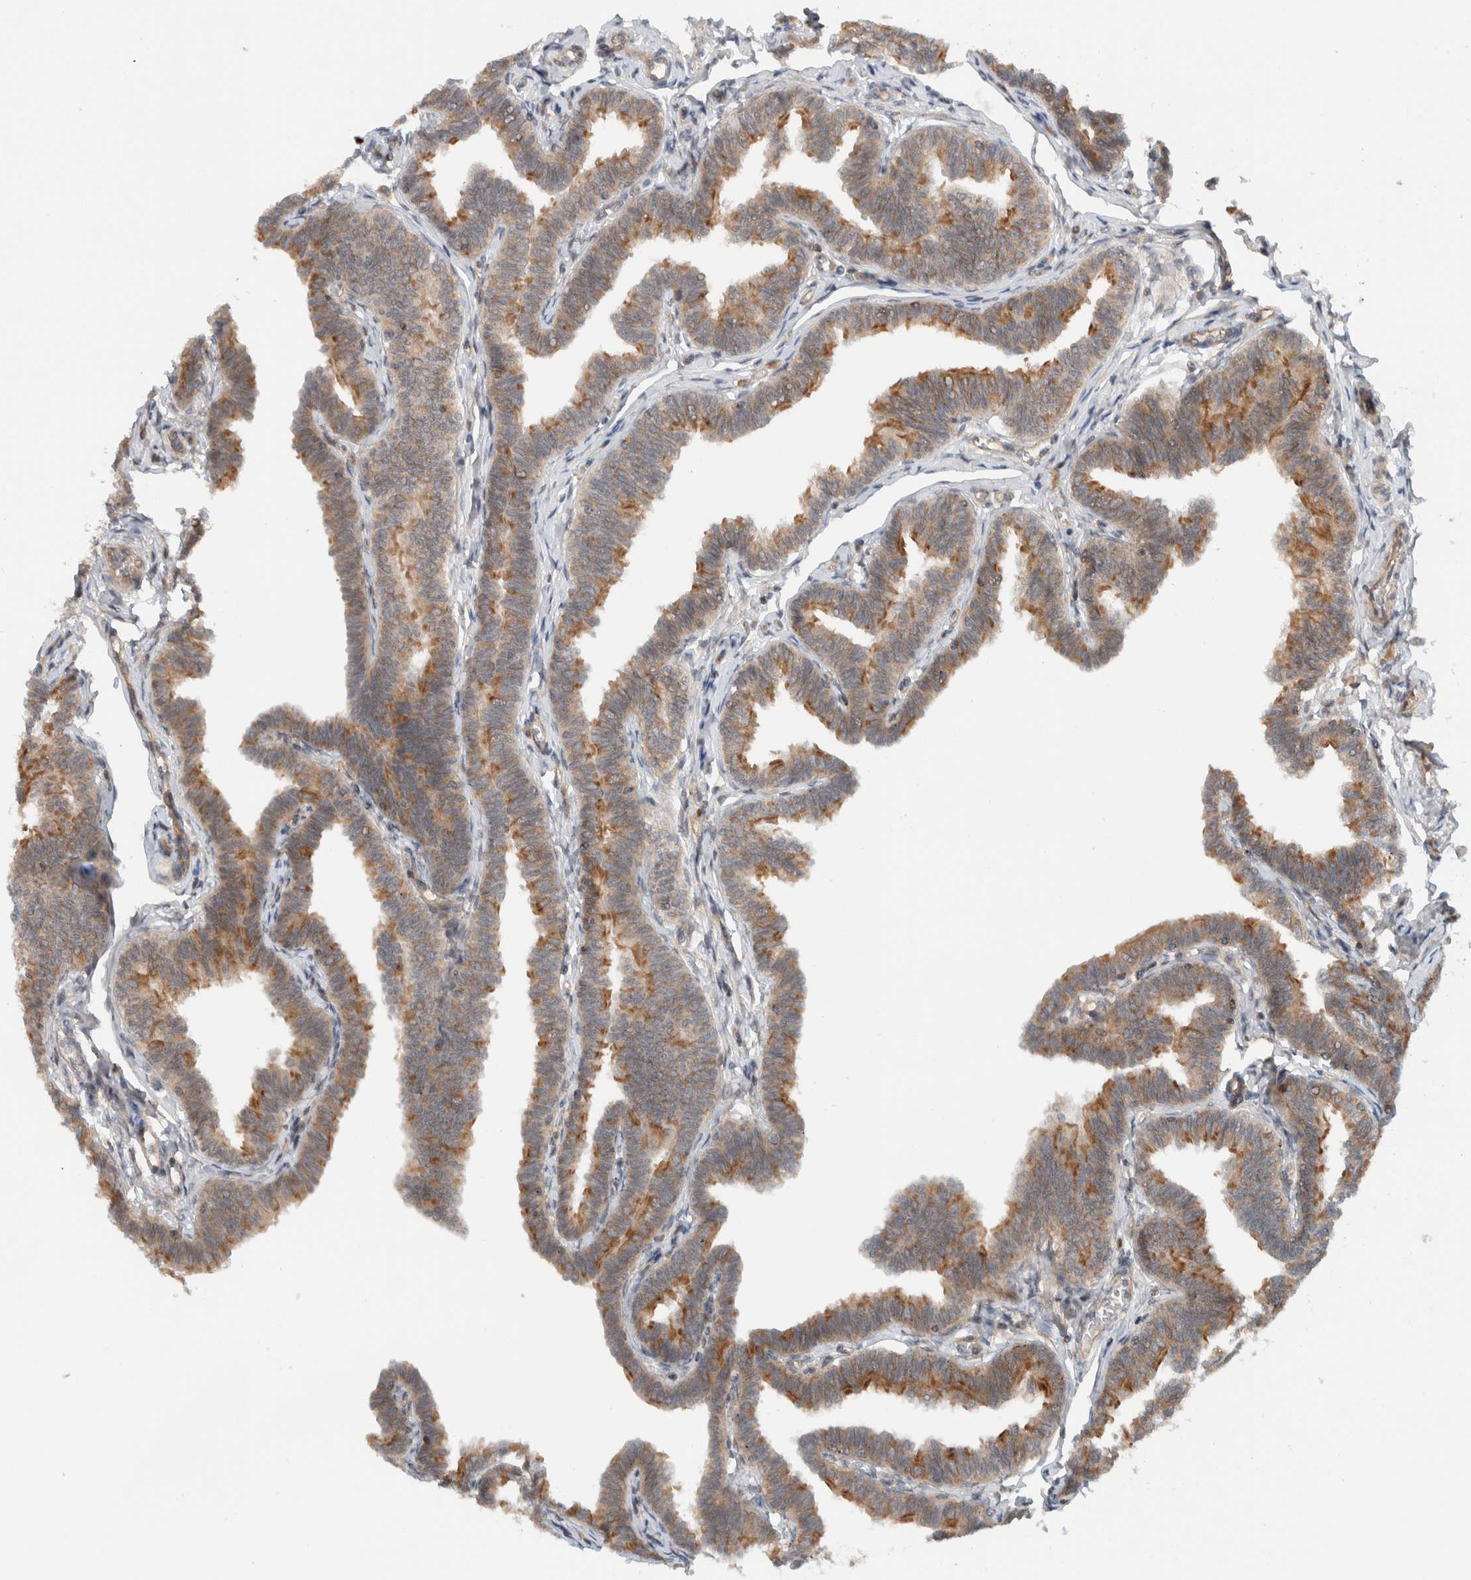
{"staining": {"intensity": "moderate", "quantity": ">75%", "location": "cytoplasmic/membranous"}, "tissue": "fallopian tube", "cell_type": "Glandular cells", "image_type": "normal", "snomed": [{"axis": "morphology", "description": "Normal tissue, NOS"}, {"axis": "topography", "description": "Fallopian tube"}, {"axis": "topography", "description": "Ovary"}], "caption": "Fallopian tube was stained to show a protein in brown. There is medium levels of moderate cytoplasmic/membranous staining in about >75% of glandular cells. (brown staining indicates protein expression, while blue staining denotes nuclei).", "gene": "KLHL6", "patient": {"sex": "female", "age": 23}}